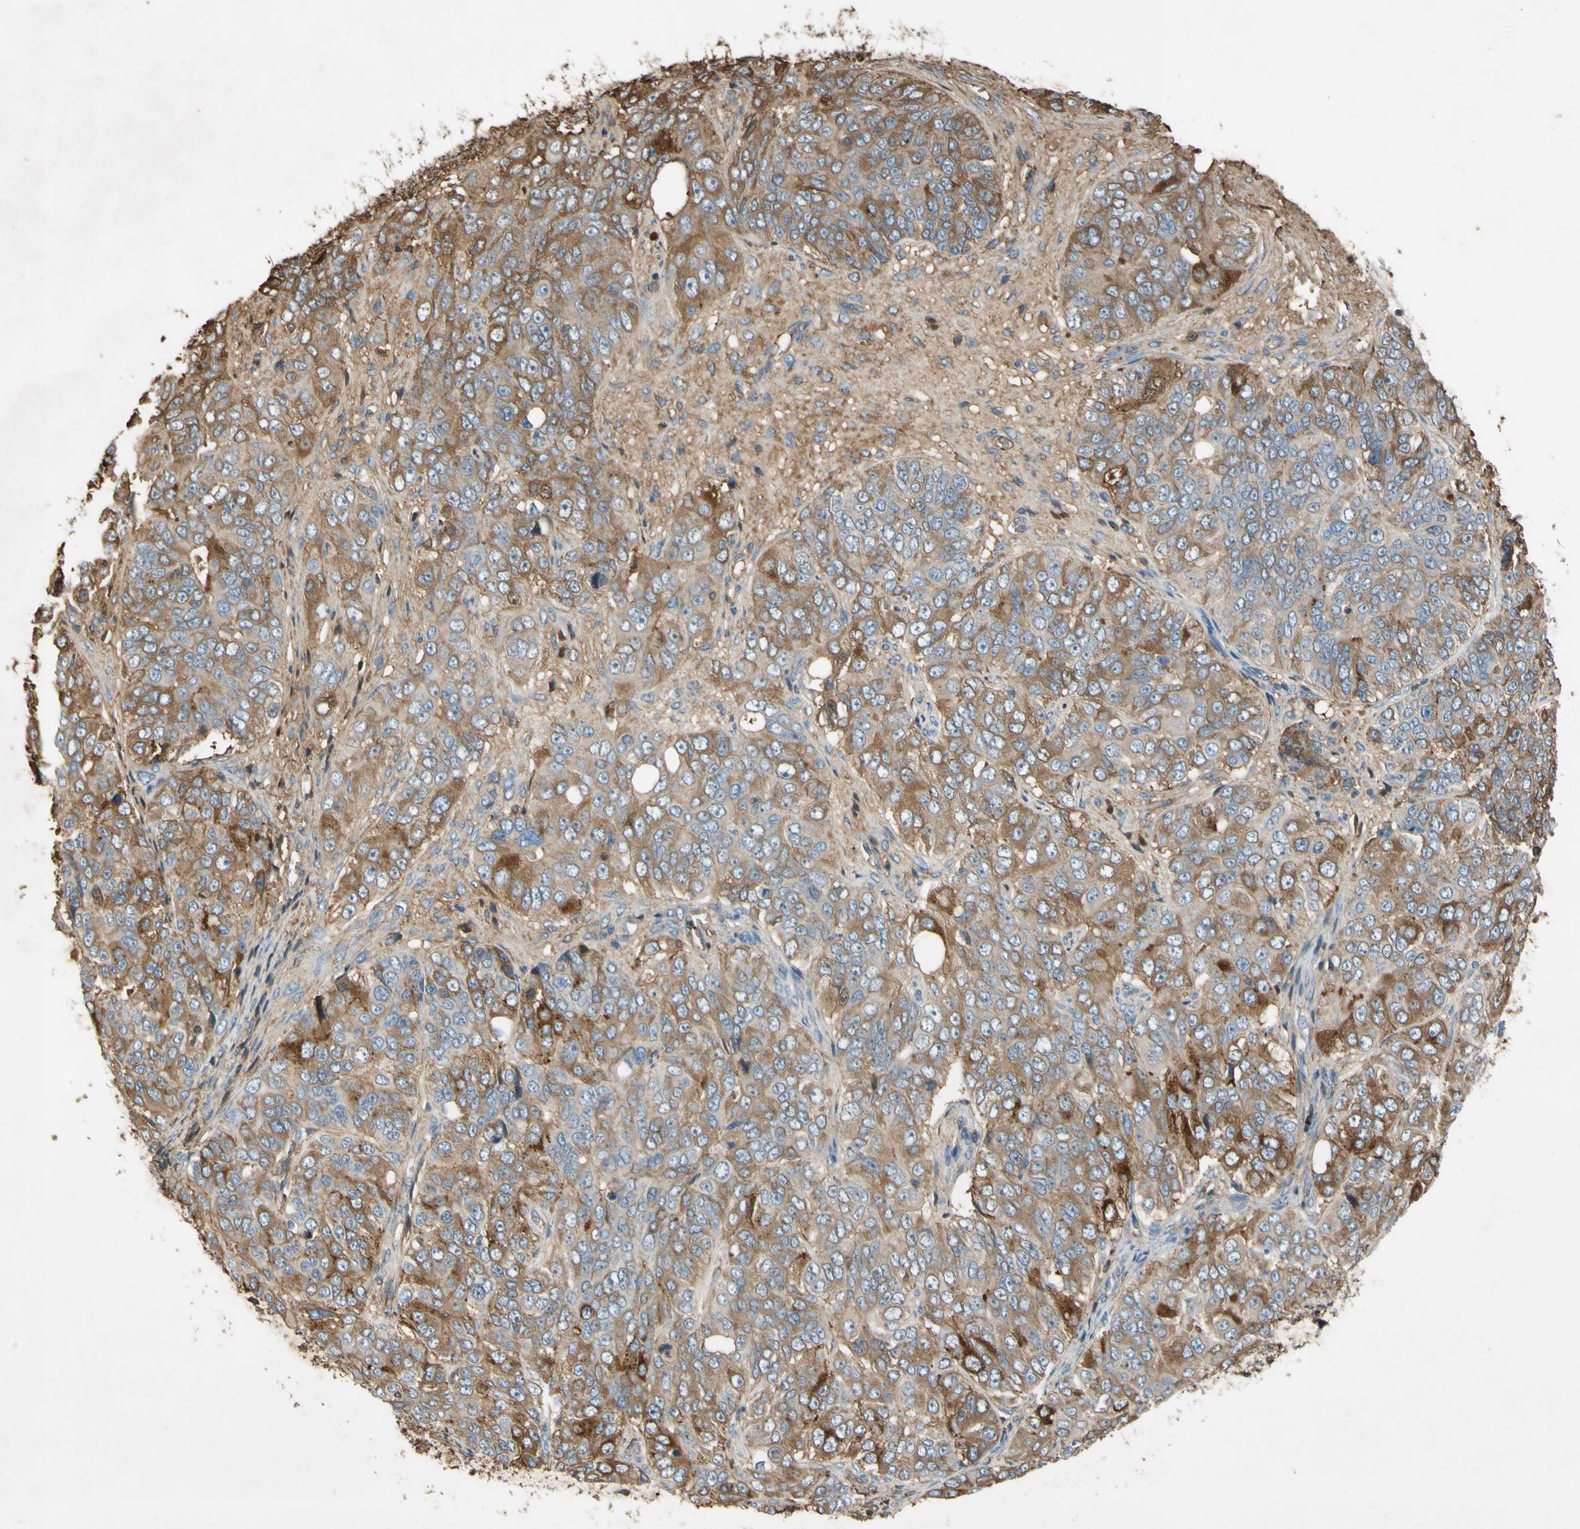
{"staining": {"intensity": "moderate", "quantity": "25%-75%", "location": "cytoplasmic/membranous"}, "tissue": "ovarian cancer", "cell_type": "Tumor cells", "image_type": "cancer", "snomed": [{"axis": "morphology", "description": "Carcinoma, endometroid"}, {"axis": "topography", "description": "Ovary"}], "caption": "Moderate cytoplasmic/membranous positivity is seen in about 25%-75% of tumor cells in ovarian cancer (endometroid carcinoma).", "gene": "TIMP2", "patient": {"sex": "female", "age": 51}}